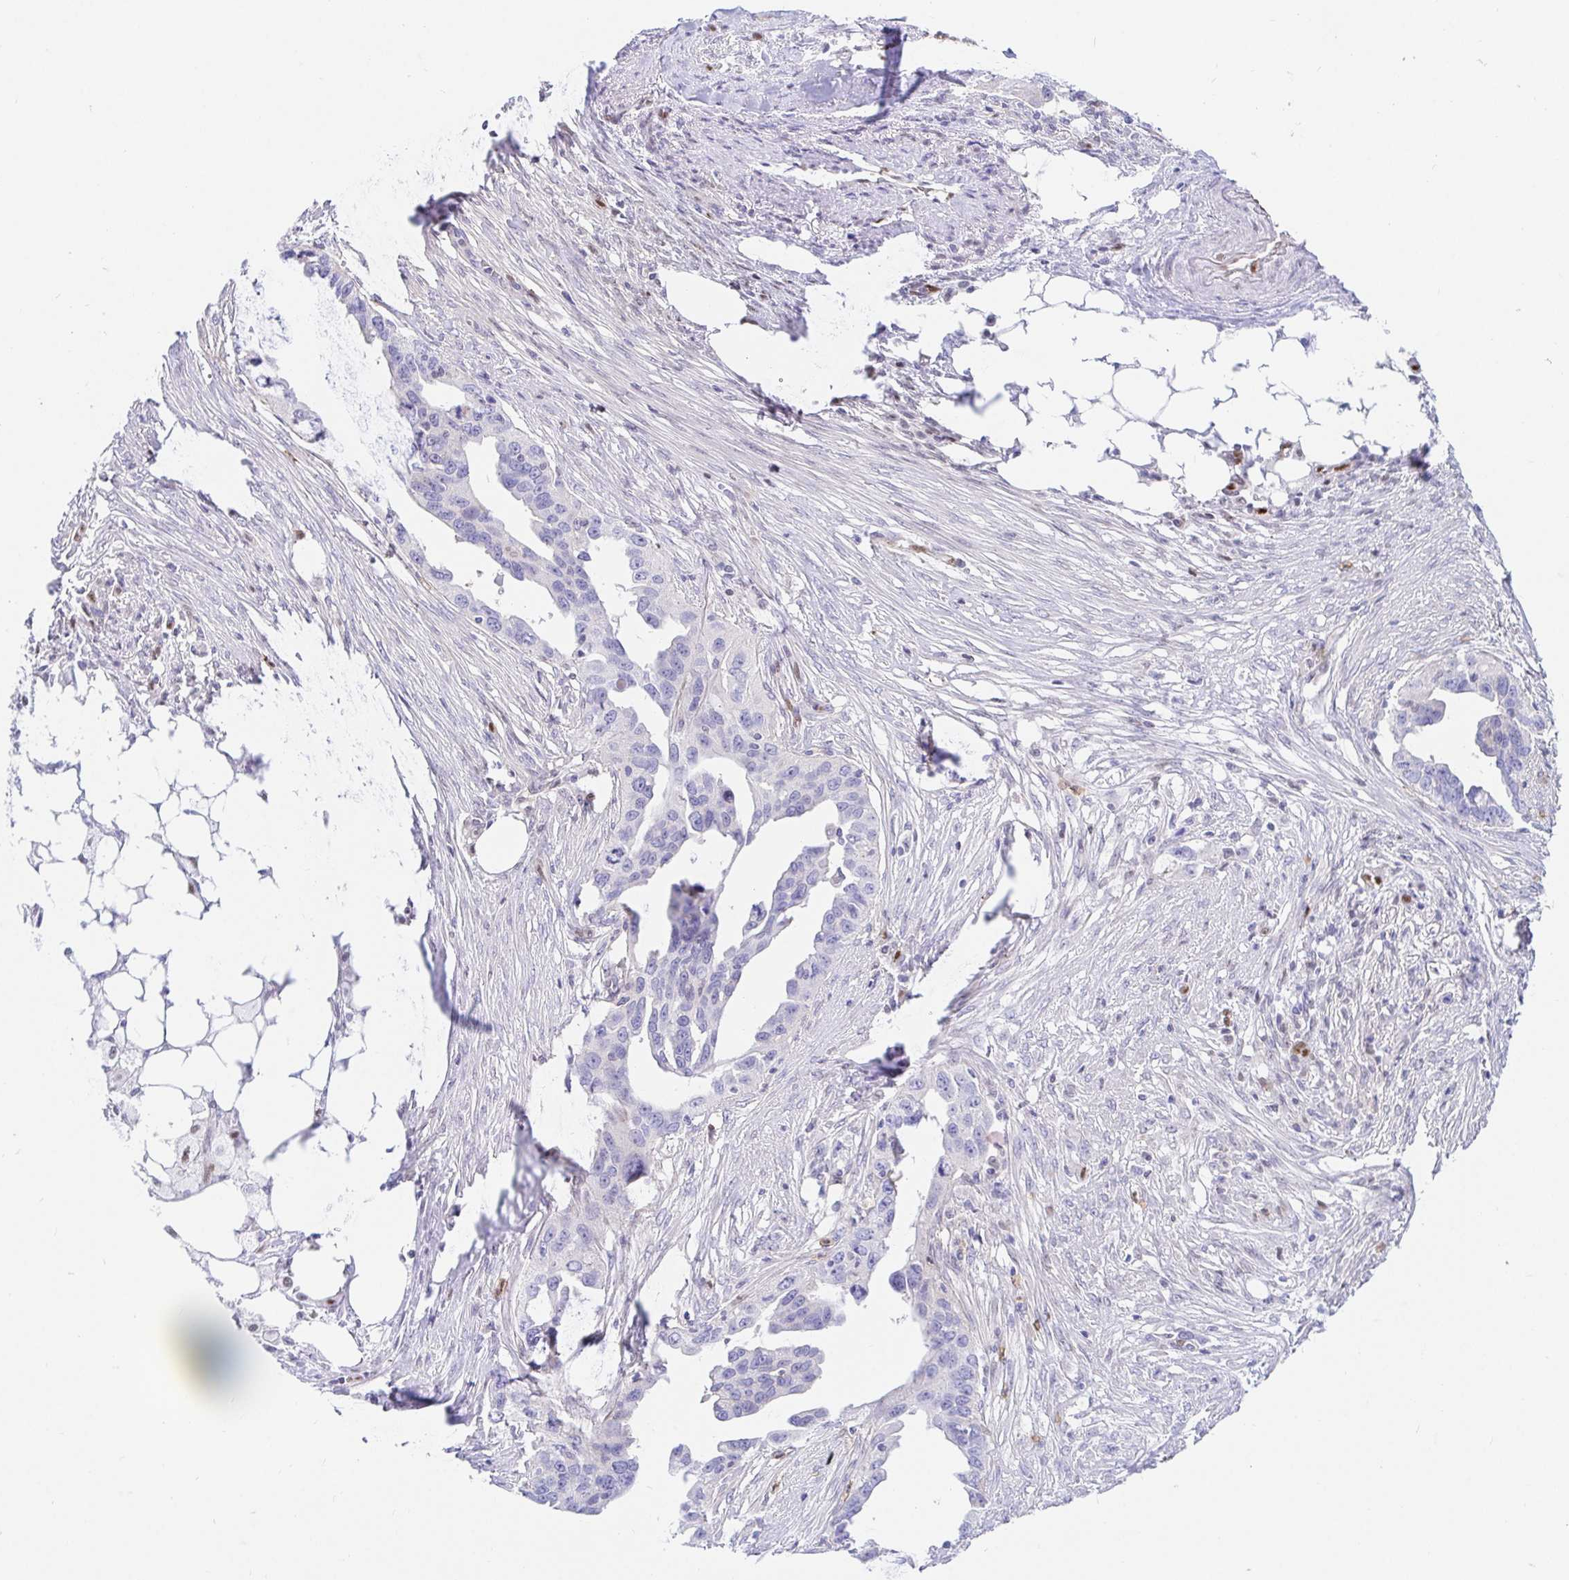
{"staining": {"intensity": "negative", "quantity": "none", "location": "none"}, "tissue": "ovarian cancer", "cell_type": "Tumor cells", "image_type": "cancer", "snomed": [{"axis": "morphology", "description": "Carcinoma, endometroid"}, {"axis": "morphology", "description": "Cystadenocarcinoma, serous, NOS"}, {"axis": "topography", "description": "Ovary"}], "caption": "The immunohistochemistry image has no significant expression in tumor cells of serous cystadenocarcinoma (ovarian) tissue.", "gene": "HINFP", "patient": {"sex": "female", "age": 45}}